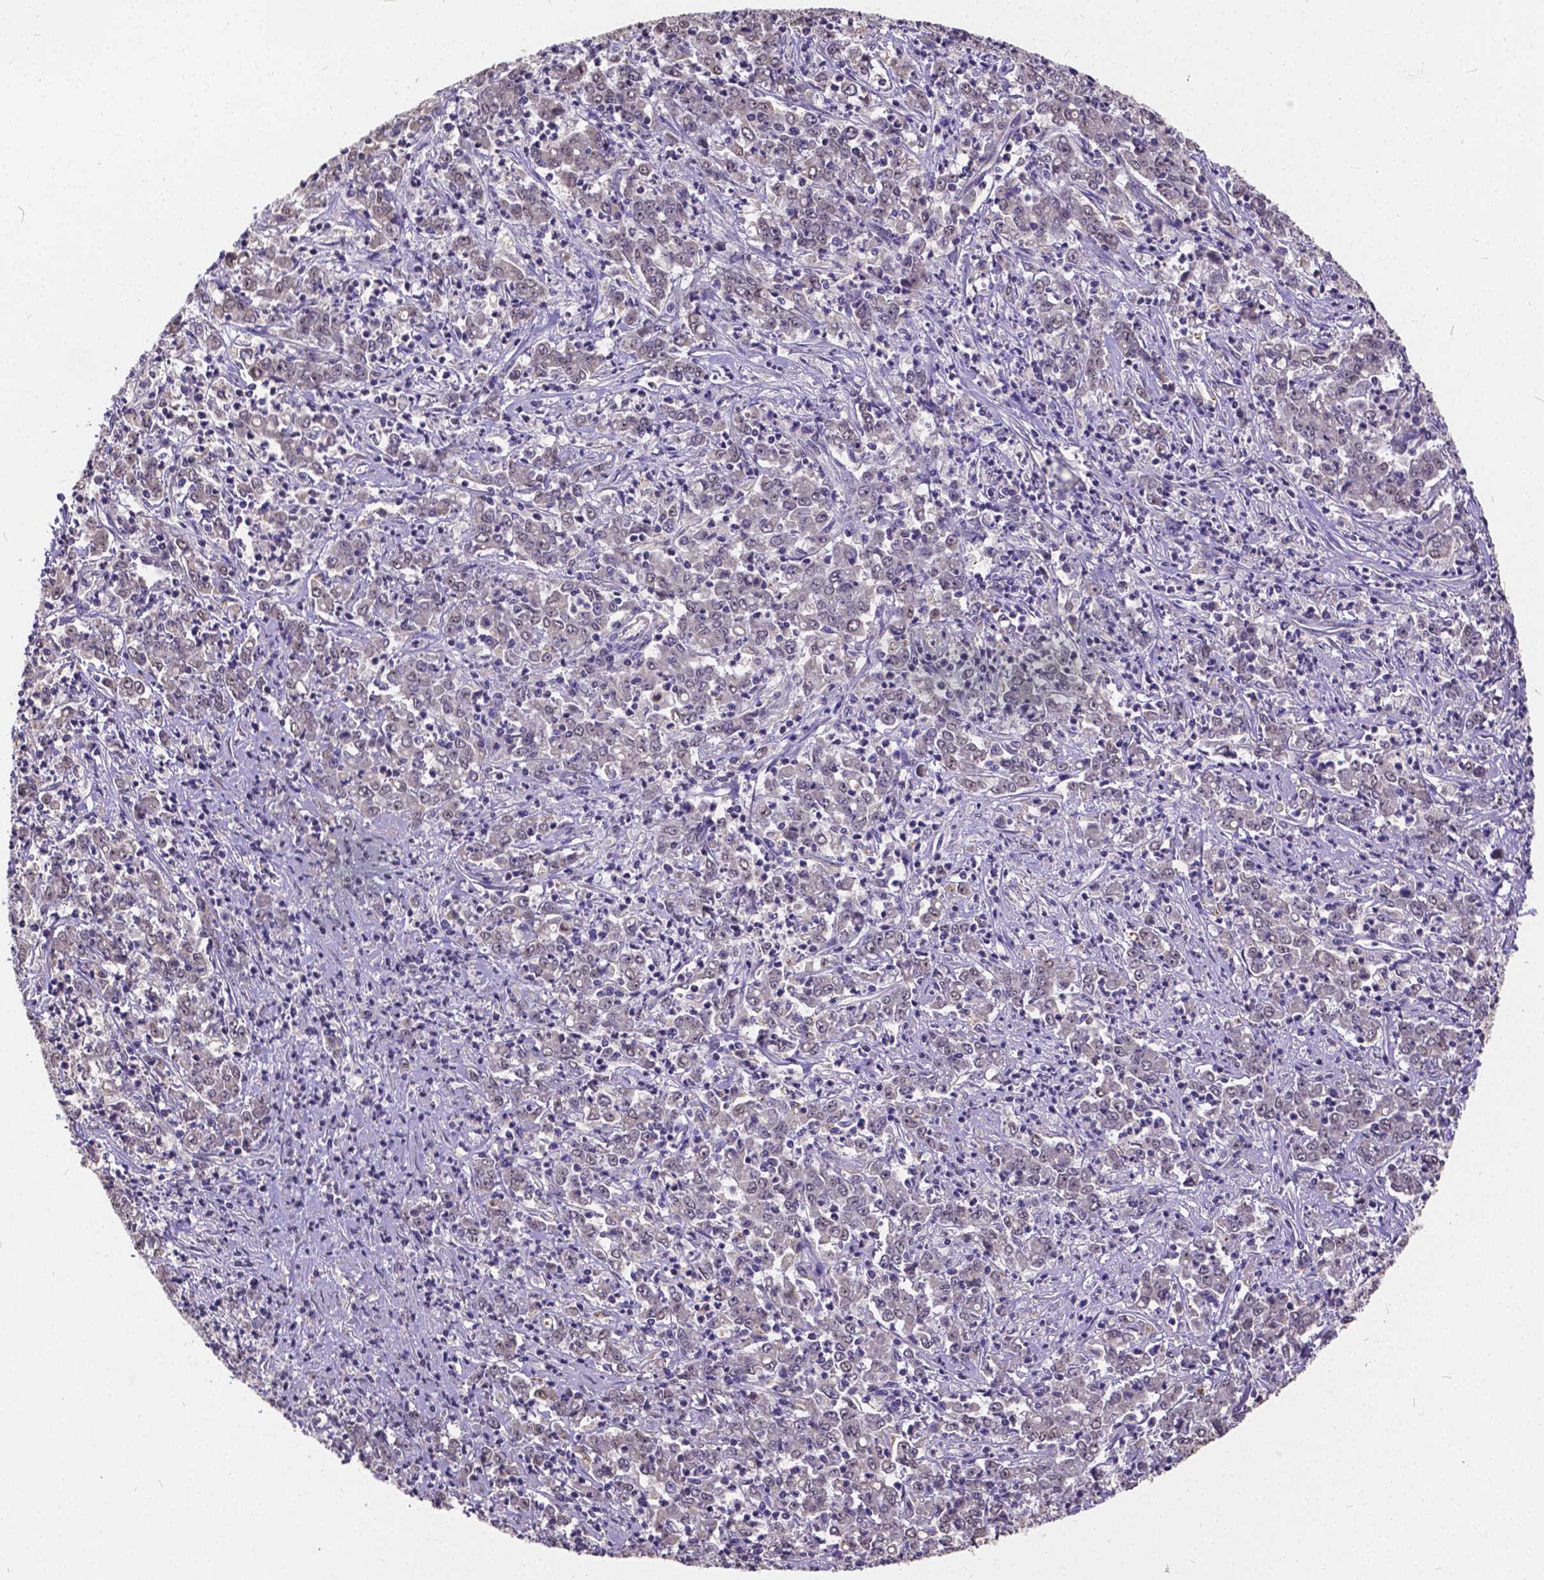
{"staining": {"intensity": "negative", "quantity": "none", "location": "none"}, "tissue": "stomach cancer", "cell_type": "Tumor cells", "image_type": "cancer", "snomed": [{"axis": "morphology", "description": "Adenocarcinoma, NOS"}, {"axis": "topography", "description": "Stomach, lower"}], "caption": "Tumor cells are negative for brown protein staining in adenocarcinoma (stomach).", "gene": "CTNNA2", "patient": {"sex": "female", "age": 71}}